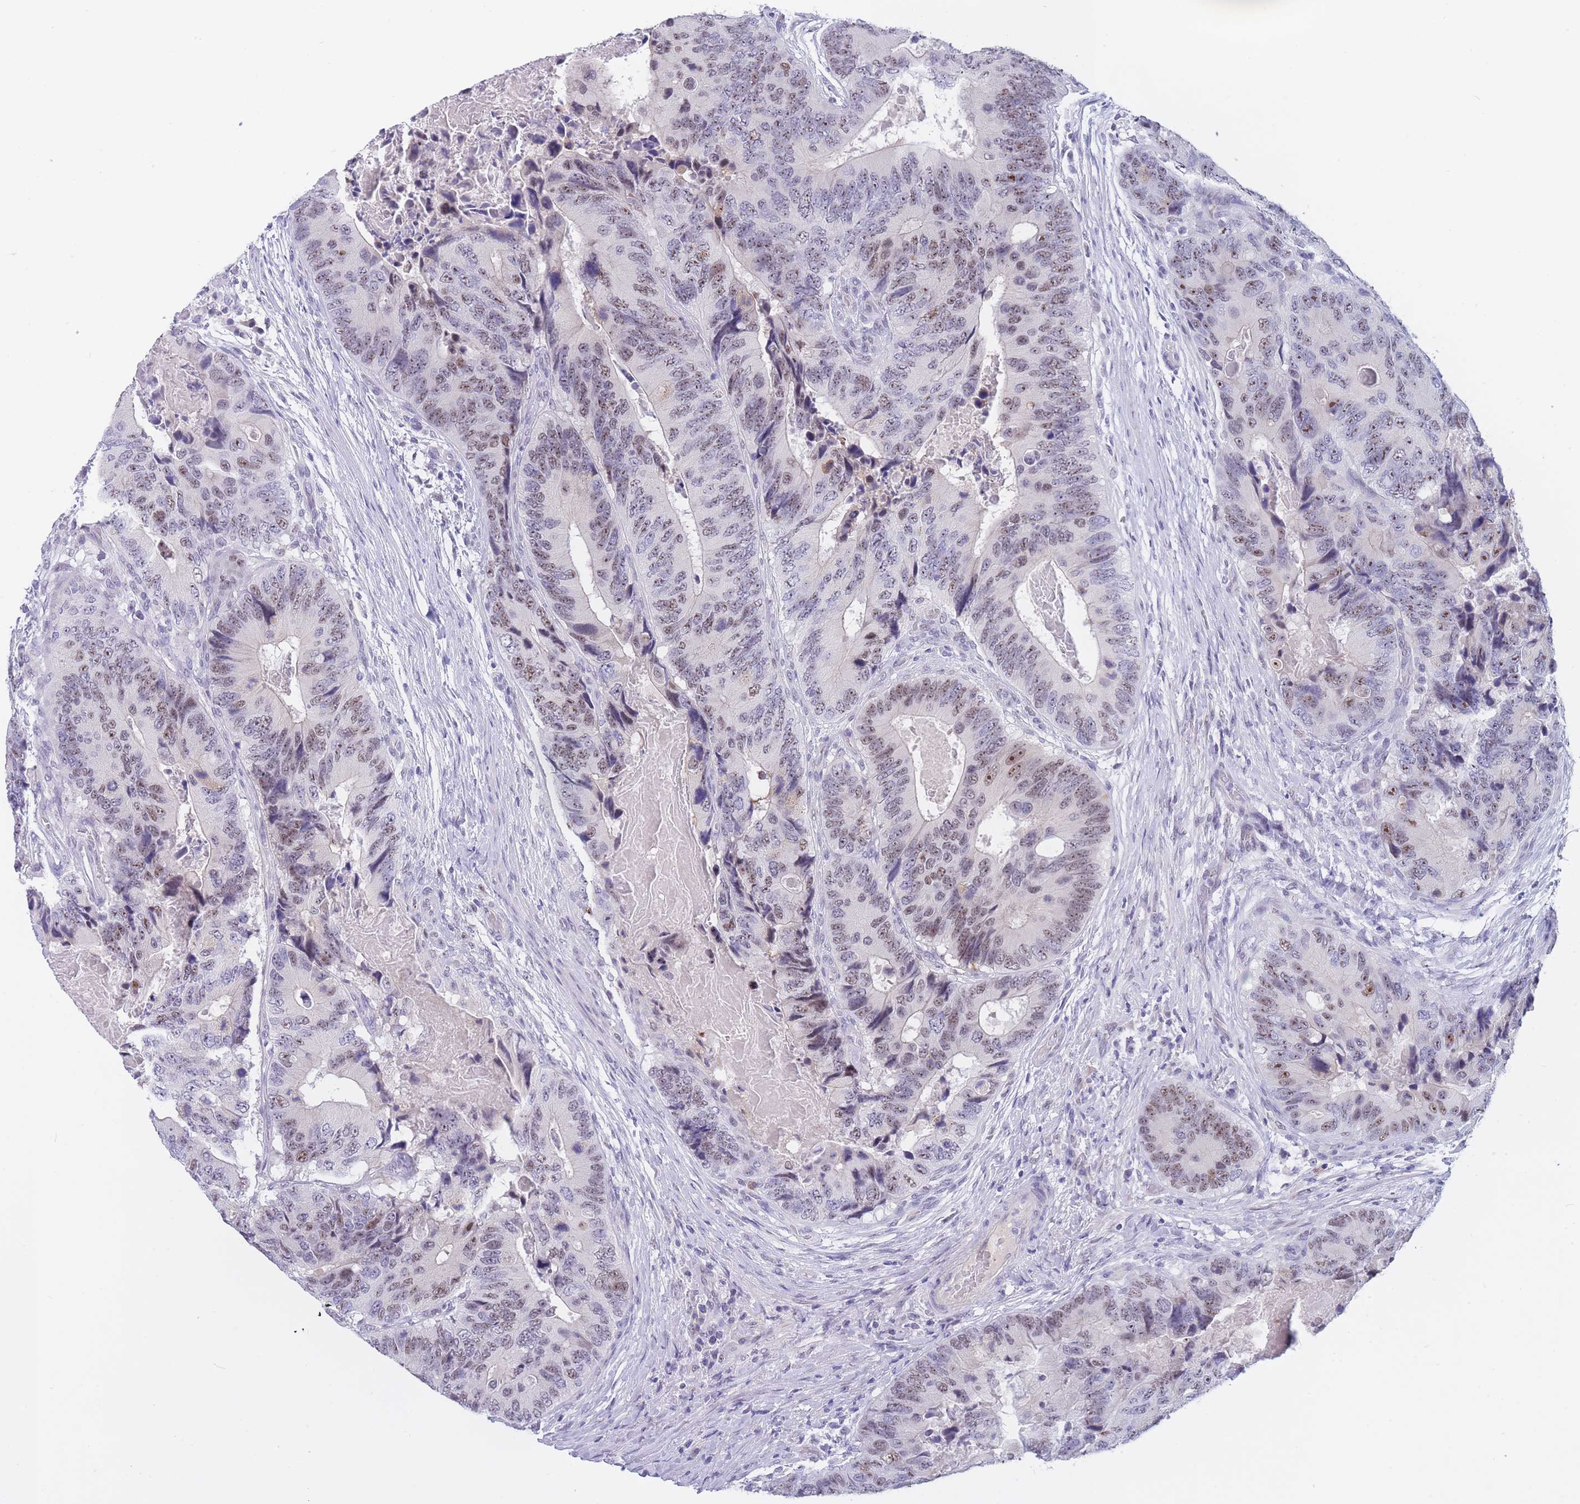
{"staining": {"intensity": "moderate", "quantity": "25%-75%", "location": "nuclear"}, "tissue": "colorectal cancer", "cell_type": "Tumor cells", "image_type": "cancer", "snomed": [{"axis": "morphology", "description": "Adenocarcinoma, NOS"}, {"axis": "topography", "description": "Colon"}], "caption": "The histopathology image exhibits immunohistochemical staining of adenocarcinoma (colorectal). There is moderate nuclear positivity is present in approximately 25%-75% of tumor cells.", "gene": "BOP1", "patient": {"sex": "male", "age": 84}}